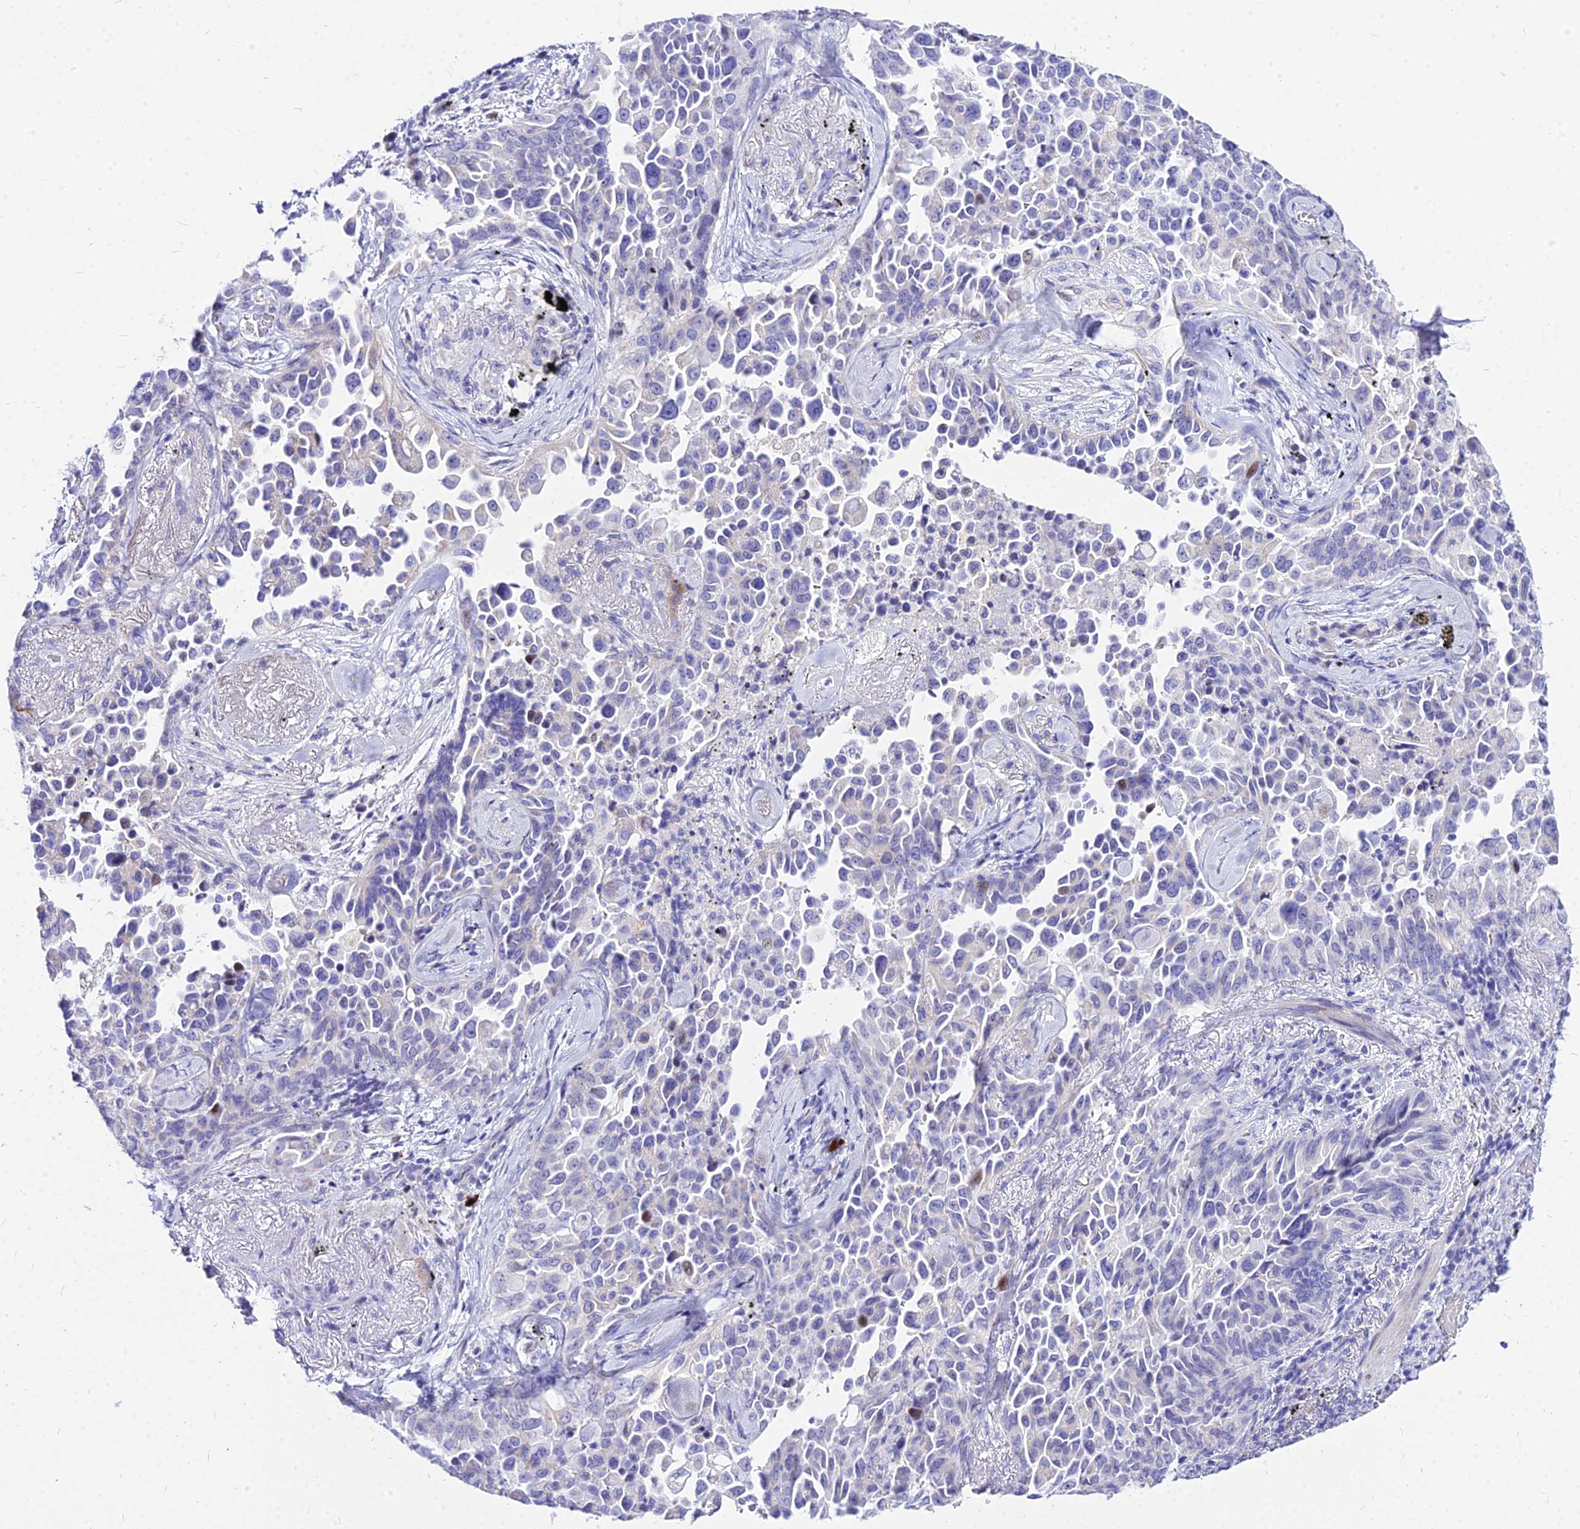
{"staining": {"intensity": "negative", "quantity": "none", "location": "none"}, "tissue": "lung cancer", "cell_type": "Tumor cells", "image_type": "cancer", "snomed": [{"axis": "morphology", "description": "Adenocarcinoma, NOS"}, {"axis": "topography", "description": "Lung"}], "caption": "This is an immunohistochemistry micrograph of lung adenocarcinoma. There is no positivity in tumor cells.", "gene": "CARD18", "patient": {"sex": "female", "age": 67}}